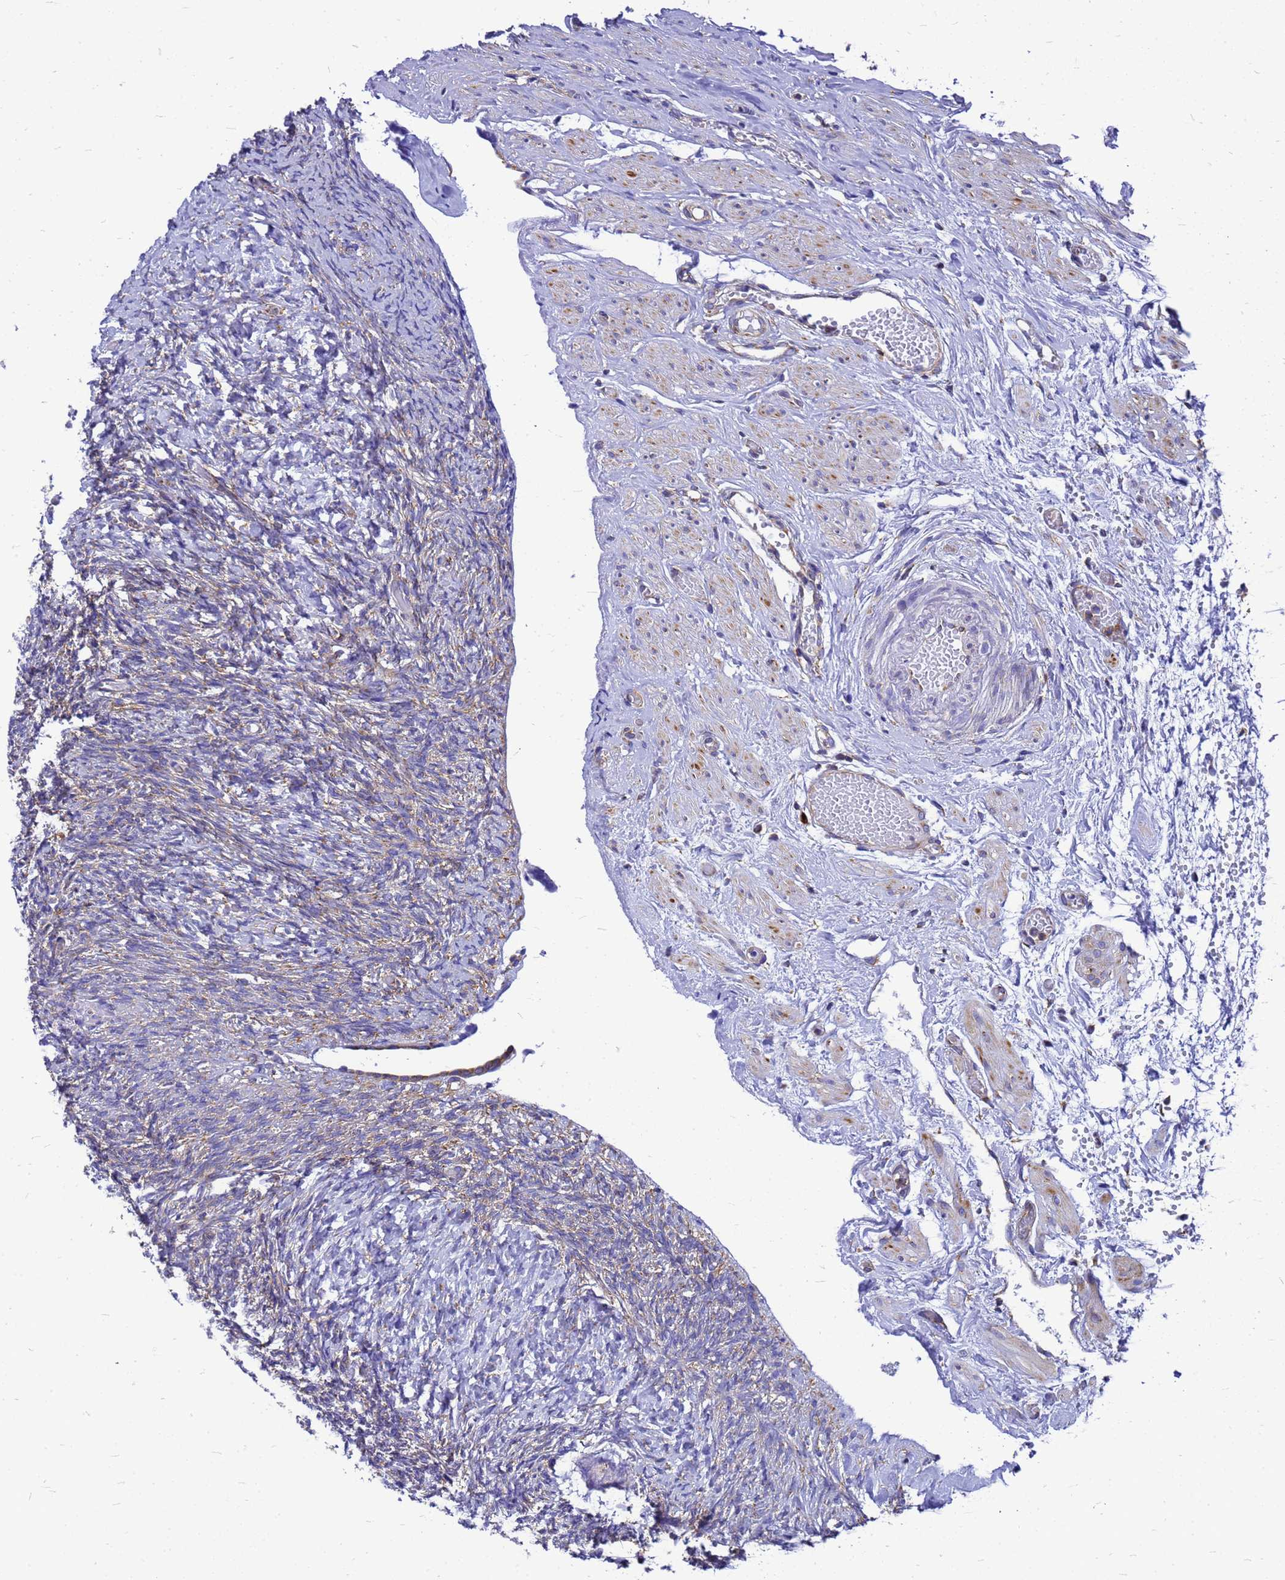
{"staining": {"intensity": "moderate", "quantity": ">75%", "location": "cytoplasmic/membranous"}, "tissue": "ovary", "cell_type": "Follicle cells", "image_type": "normal", "snomed": [{"axis": "morphology", "description": "Normal tissue, NOS"}, {"axis": "topography", "description": "Ovary"}], "caption": "Immunohistochemical staining of benign human ovary displays >75% levels of moderate cytoplasmic/membranous protein expression in approximately >75% of follicle cells.", "gene": "EEF1D", "patient": {"sex": "female", "age": 41}}